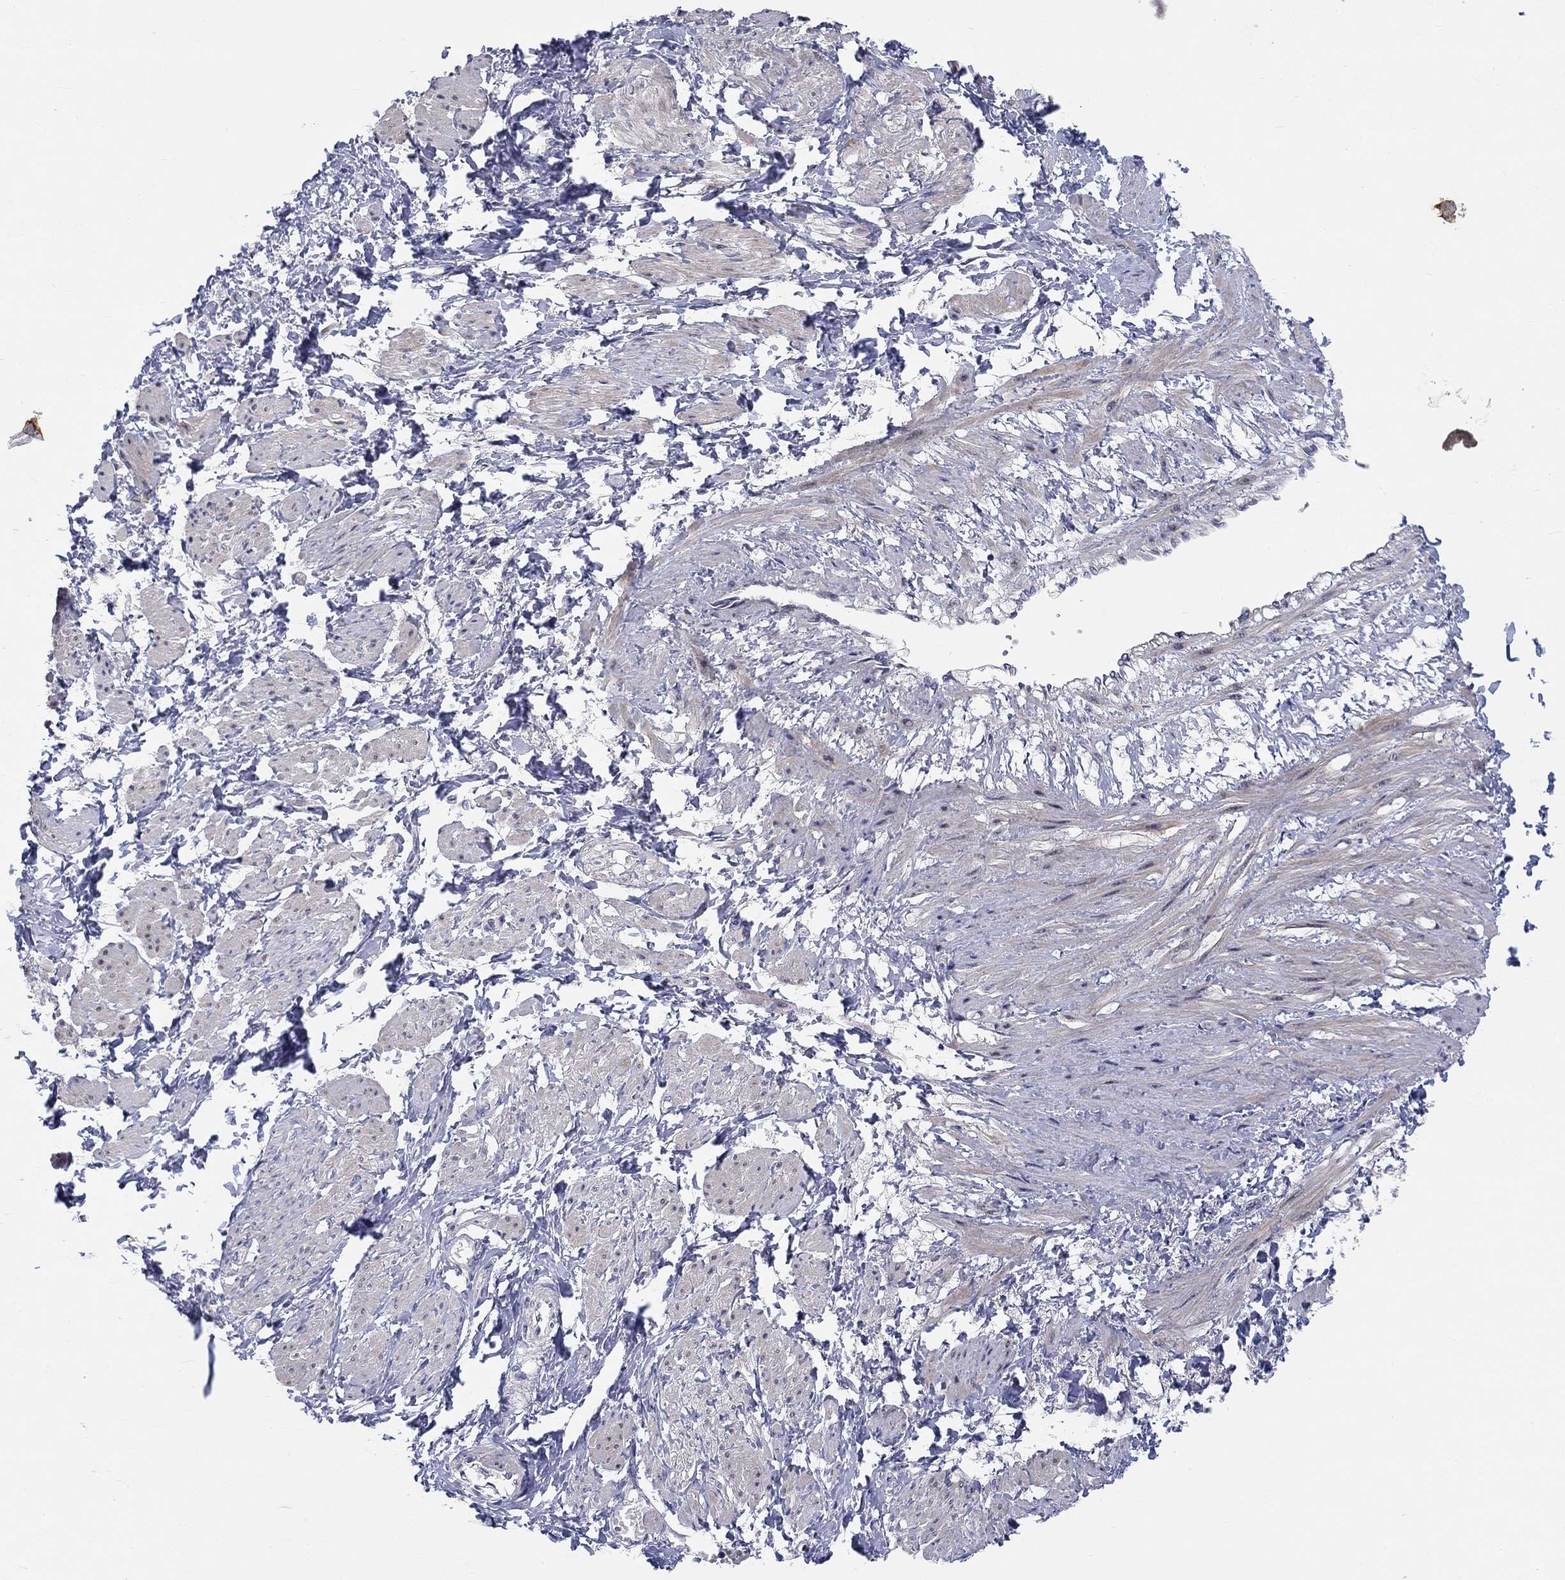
{"staining": {"intensity": "negative", "quantity": "none", "location": "none"}, "tissue": "smooth muscle", "cell_type": "Smooth muscle cells", "image_type": "normal", "snomed": [{"axis": "morphology", "description": "Normal tissue, NOS"}, {"axis": "topography", "description": "Smooth muscle"}, {"axis": "topography", "description": "Uterus"}], "caption": "This histopathology image is of unremarkable smooth muscle stained with immunohistochemistry to label a protein in brown with the nuclei are counter-stained blue. There is no expression in smooth muscle cells.", "gene": "PRC1", "patient": {"sex": "female", "age": 39}}